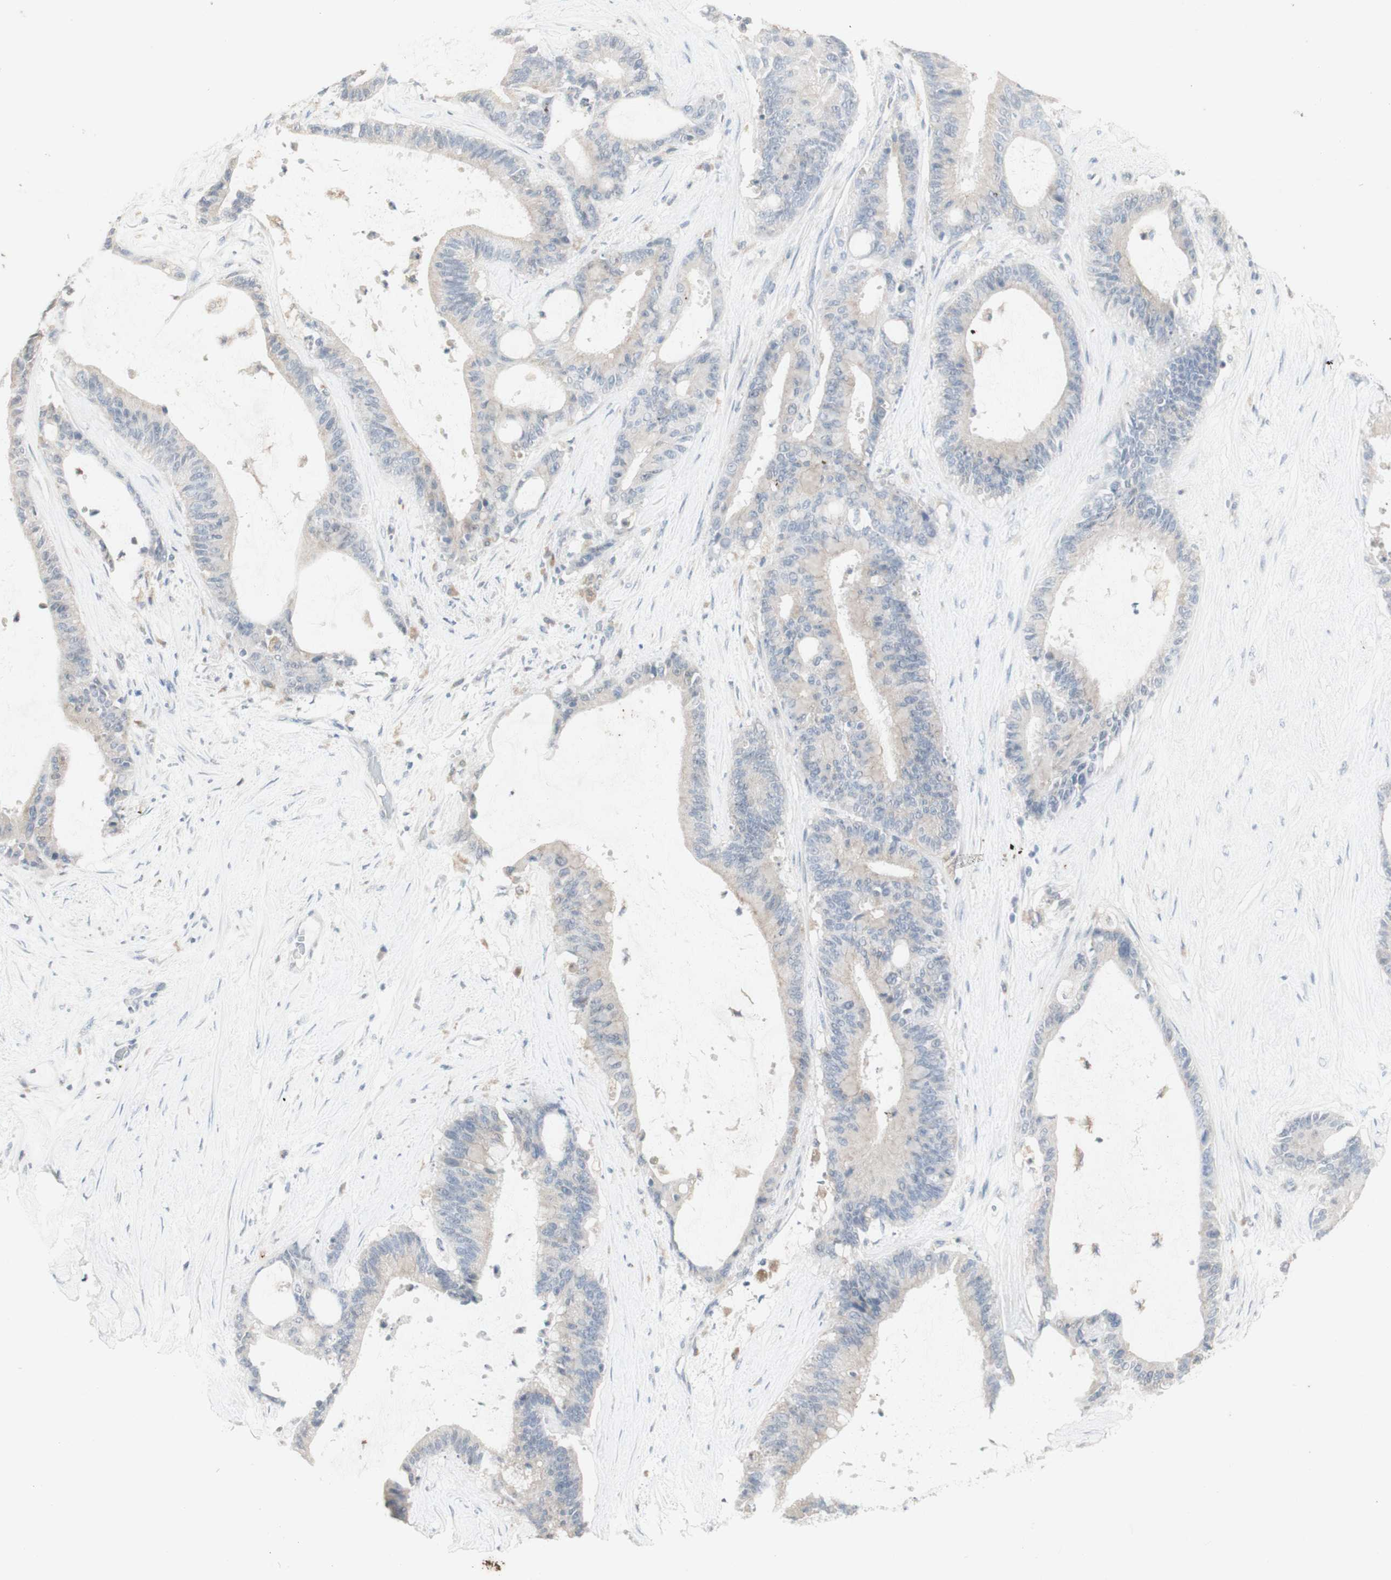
{"staining": {"intensity": "negative", "quantity": "none", "location": "none"}, "tissue": "liver cancer", "cell_type": "Tumor cells", "image_type": "cancer", "snomed": [{"axis": "morphology", "description": "Cholangiocarcinoma"}, {"axis": "topography", "description": "Liver"}], "caption": "An image of liver cholangiocarcinoma stained for a protein reveals no brown staining in tumor cells. The staining is performed using DAB brown chromogen with nuclei counter-stained in using hematoxylin.", "gene": "ATP6V1B1", "patient": {"sex": "female", "age": 73}}